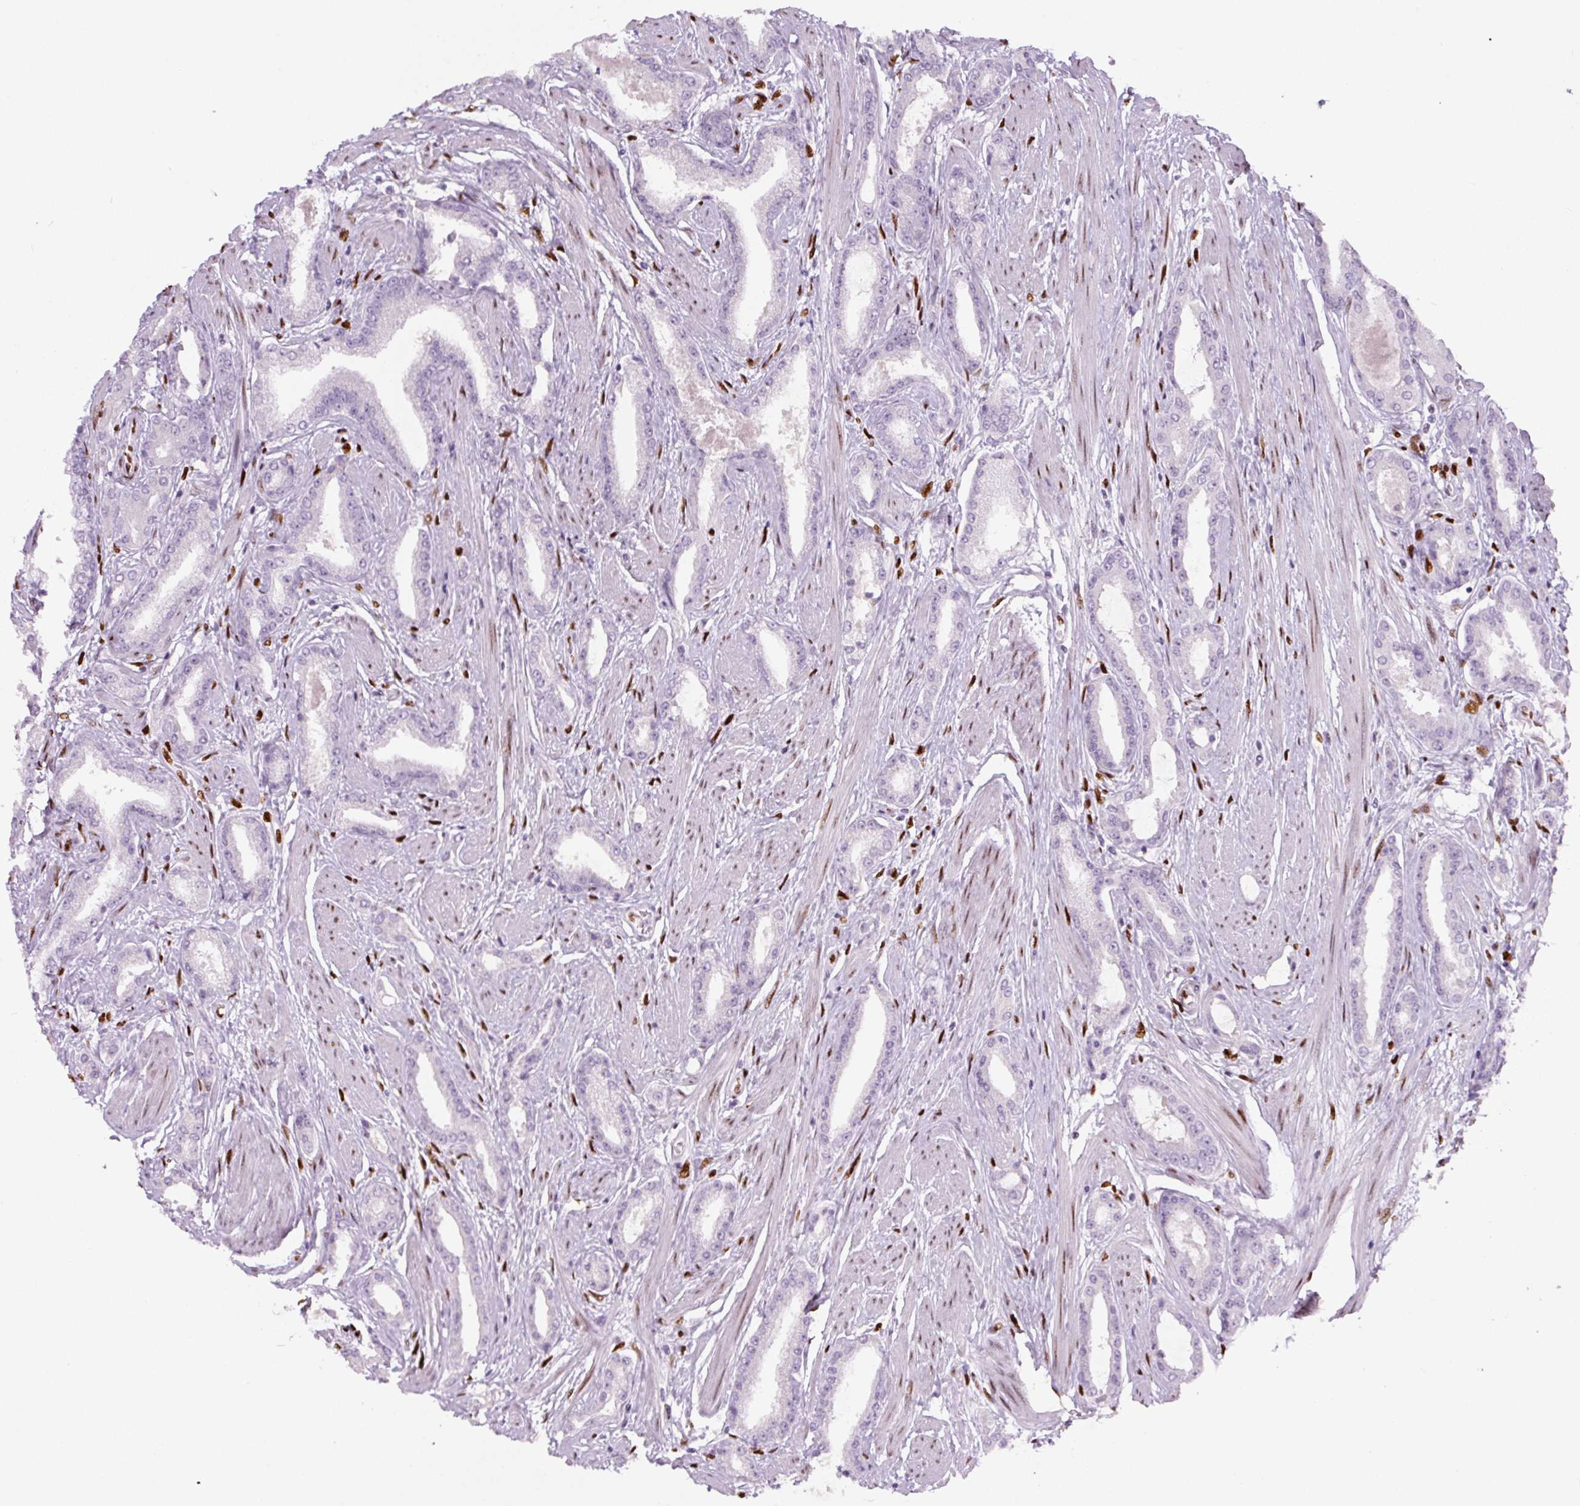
{"staining": {"intensity": "negative", "quantity": "none", "location": "none"}, "tissue": "prostate cancer", "cell_type": "Tumor cells", "image_type": "cancer", "snomed": [{"axis": "morphology", "description": "Adenocarcinoma, Low grade"}, {"axis": "topography", "description": "Prostate"}], "caption": "An IHC histopathology image of prostate cancer is shown. There is no staining in tumor cells of prostate cancer.", "gene": "ZEB1", "patient": {"sex": "male", "age": 42}}